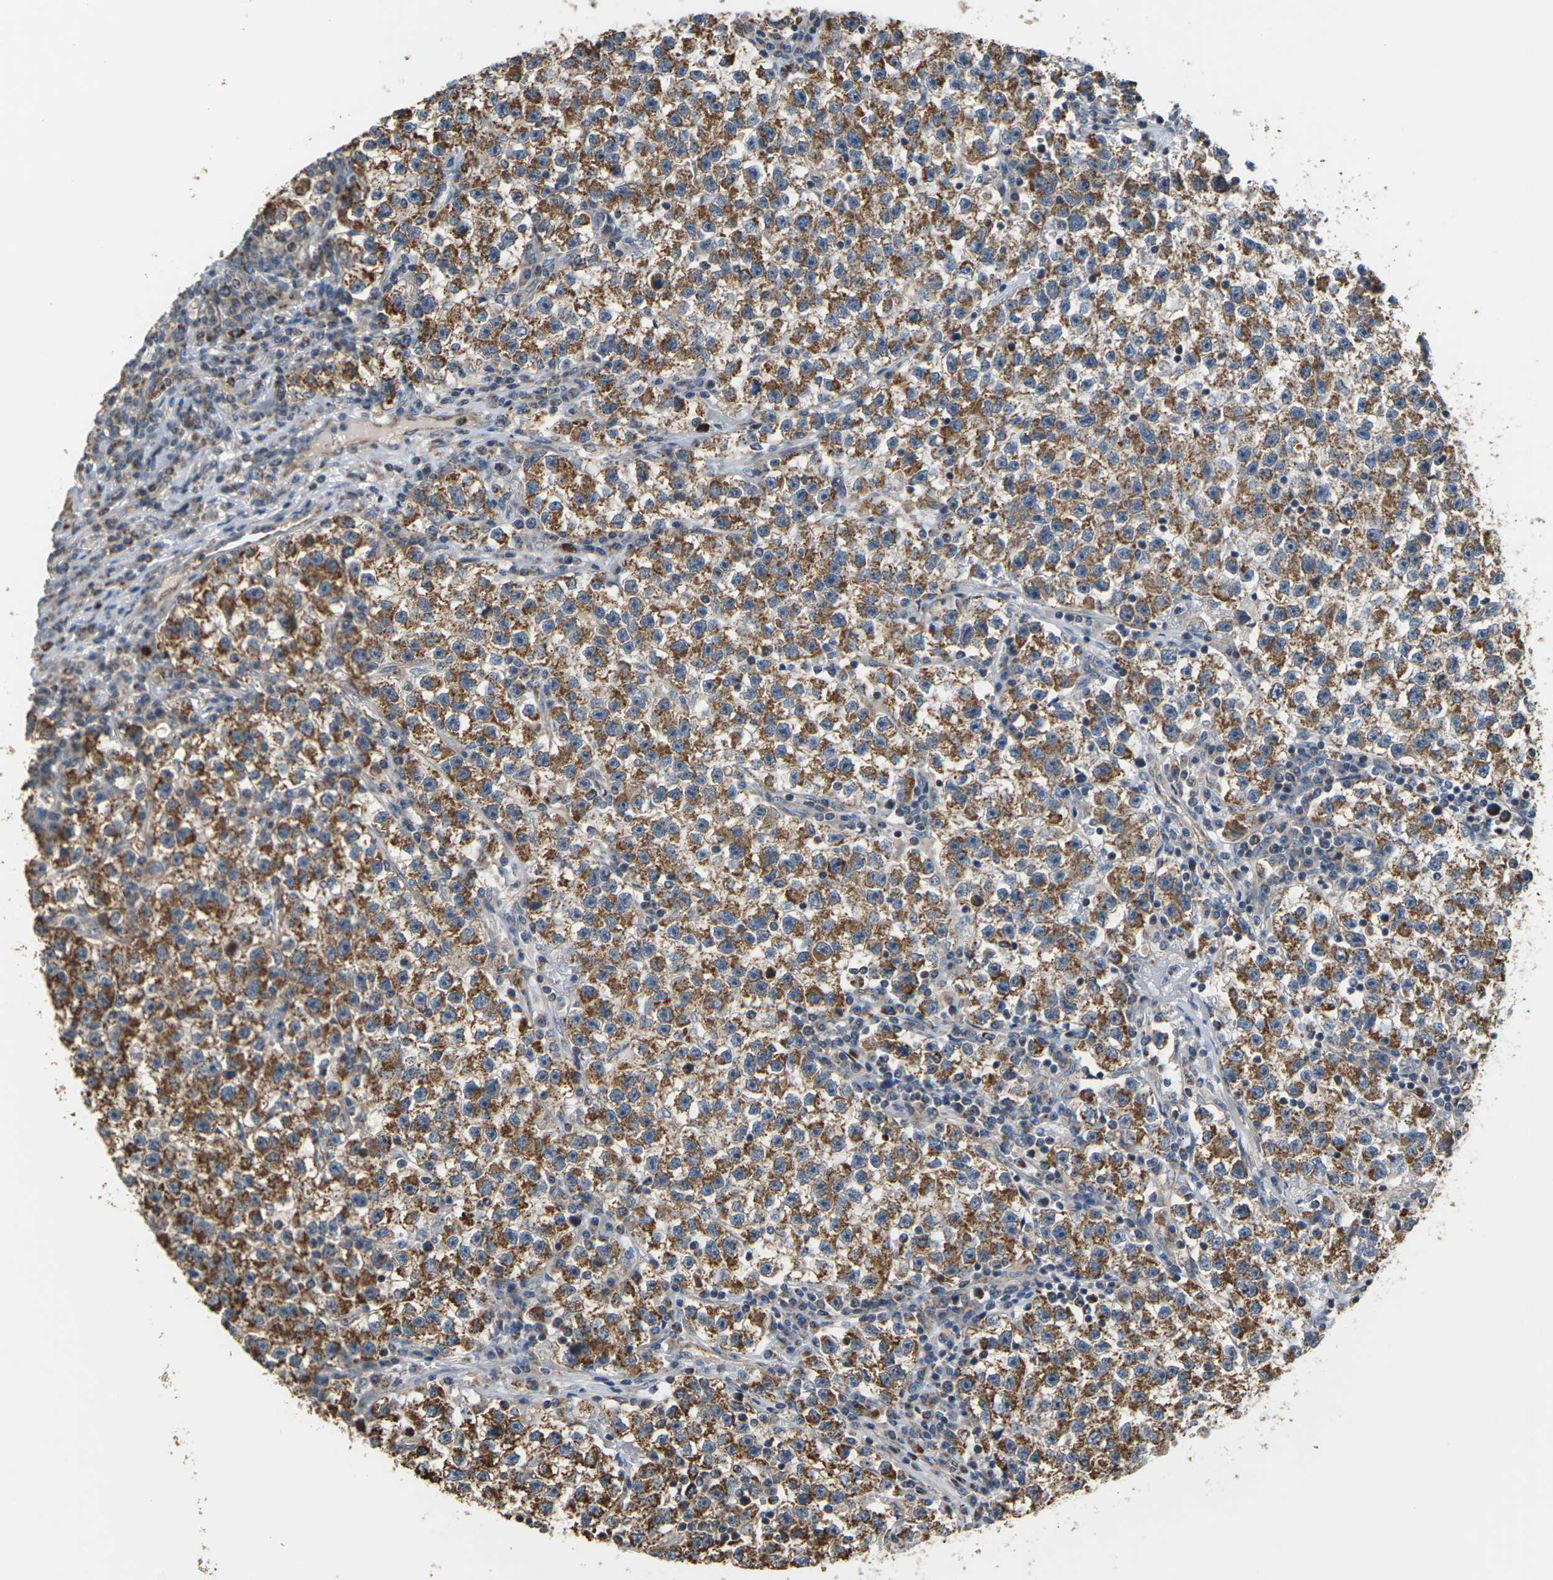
{"staining": {"intensity": "moderate", "quantity": ">75%", "location": "cytoplasmic/membranous"}, "tissue": "testis cancer", "cell_type": "Tumor cells", "image_type": "cancer", "snomed": [{"axis": "morphology", "description": "Seminoma, NOS"}, {"axis": "topography", "description": "Testis"}], "caption": "This photomicrograph displays seminoma (testis) stained with IHC to label a protein in brown. The cytoplasmic/membranous of tumor cells show moderate positivity for the protein. Nuclei are counter-stained blue.", "gene": "PCDHB4", "patient": {"sex": "male", "age": 22}}